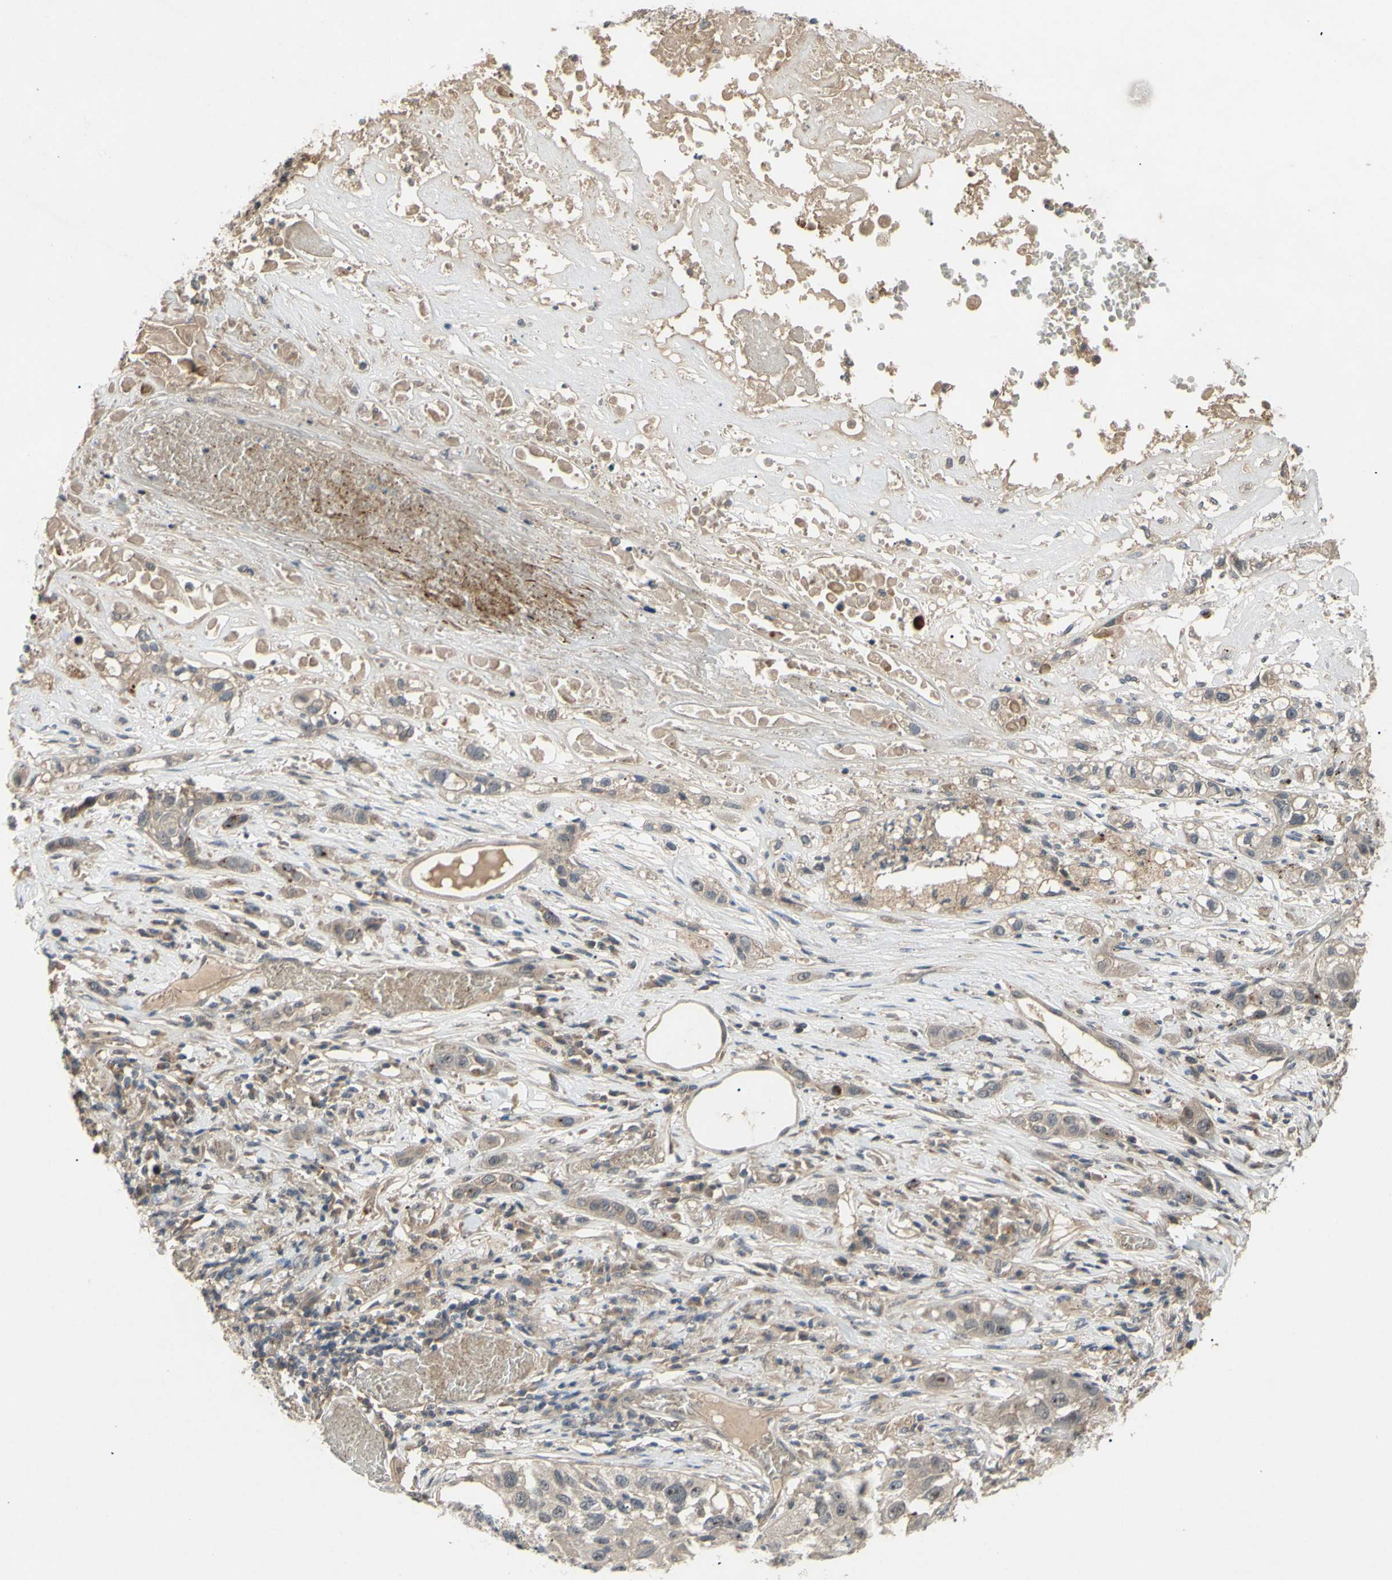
{"staining": {"intensity": "weak", "quantity": ">75%", "location": "cytoplasmic/membranous"}, "tissue": "lung cancer", "cell_type": "Tumor cells", "image_type": "cancer", "snomed": [{"axis": "morphology", "description": "Squamous cell carcinoma, NOS"}, {"axis": "topography", "description": "Lung"}], "caption": "Lung cancer (squamous cell carcinoma) stained with a protein marker displays weak staining in tumor cells.", "gene": "ALK", "patient": {"sex": "male", "age": 71}}